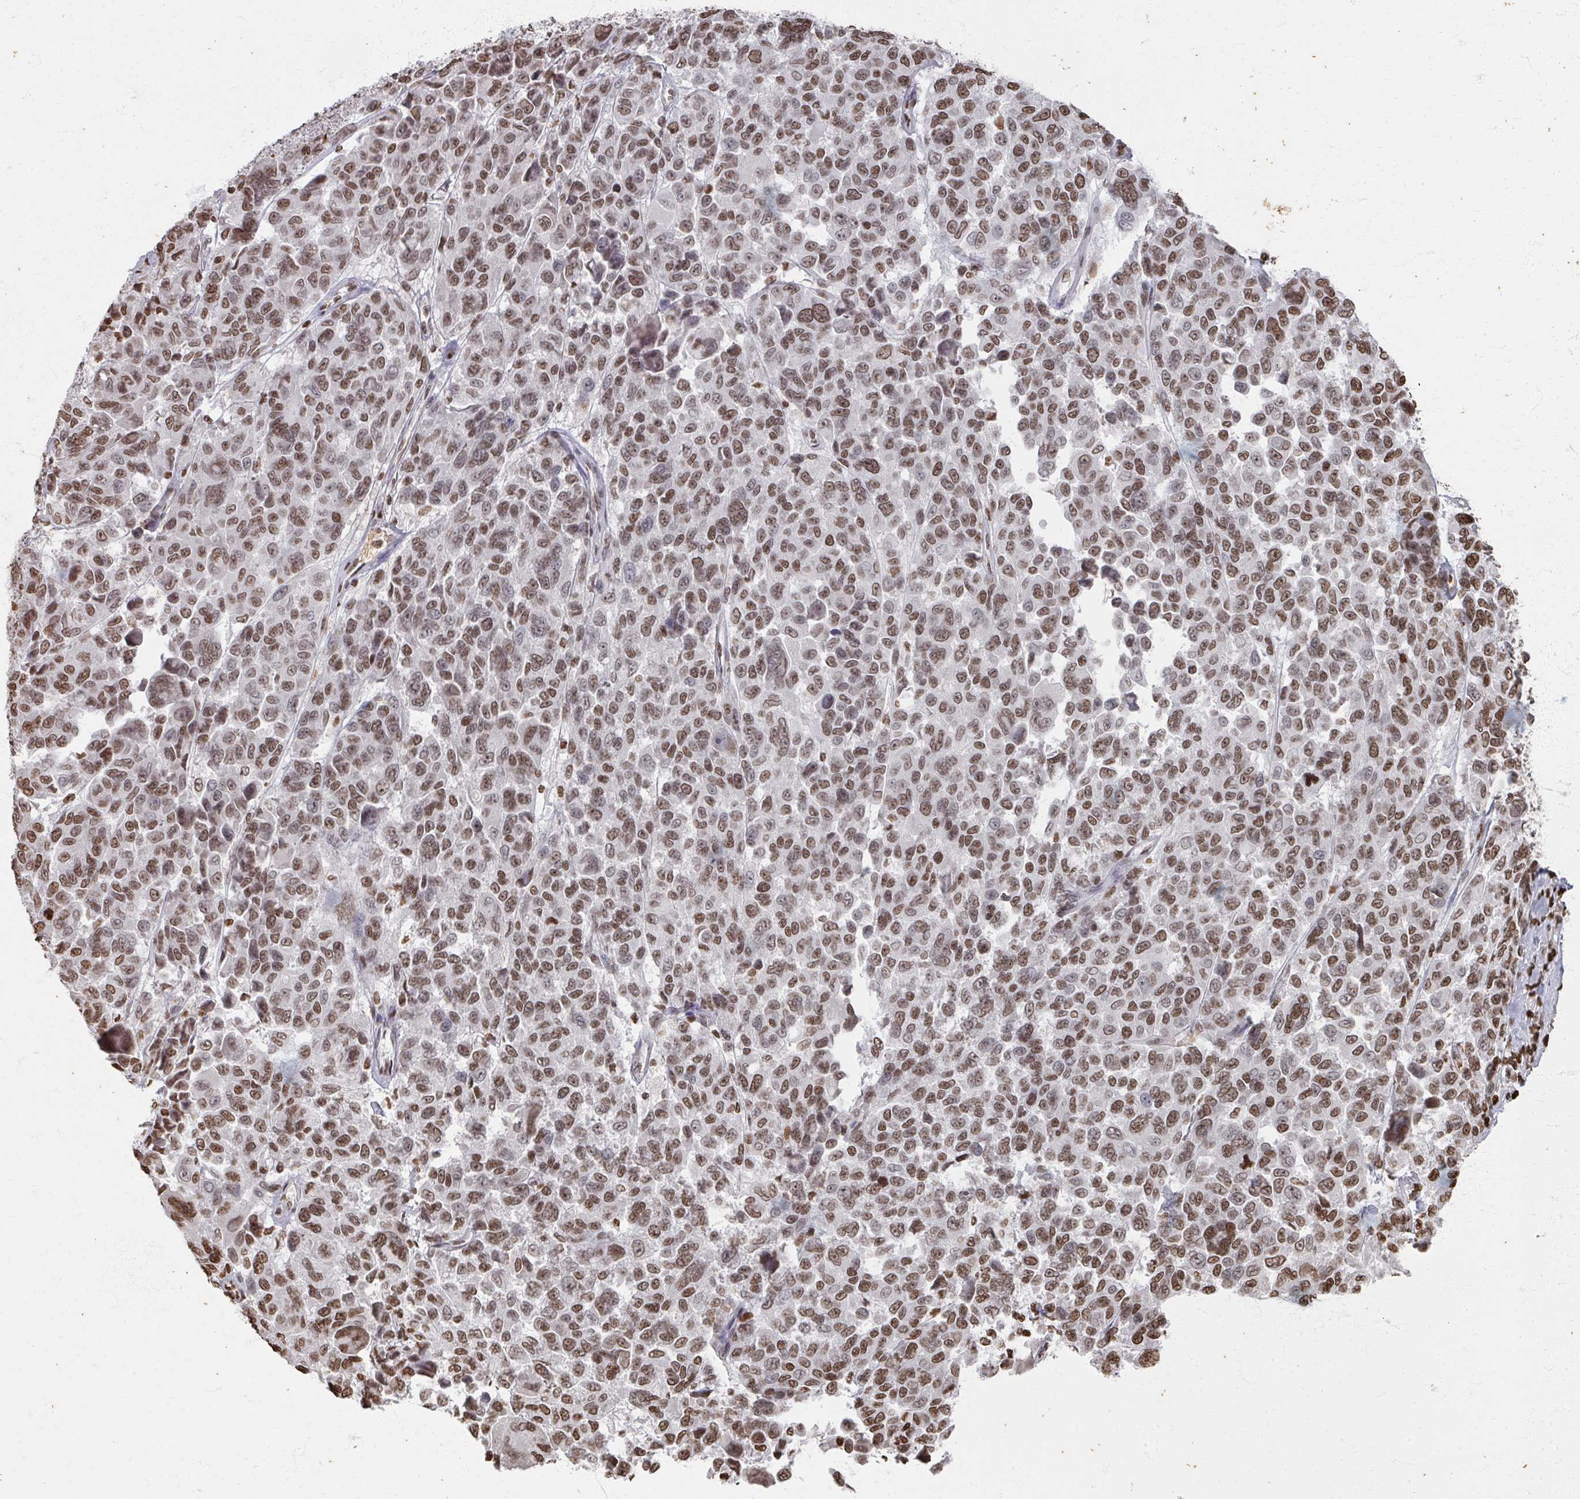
{"staining": {"intensity": "moderate", "quantity": ">75%", "location": "nuclear"}, "tissue": "melanoma", "cell_type": "Tumor cells", "image_type": "cancer", "snomed": [{"axis": "morphology", "description": "Malignant melanoma, NOS"}, {"axis": "topography", "description": "Skin"}], "caption": "A high-resolution micrograph shows IHC staining of malignant melanoma, which demonstrates moderate nuclear staining in about >75% of tumor cells.", "gene": "DCUN1D5", "patient": {"sex": "female", "age": 66}}